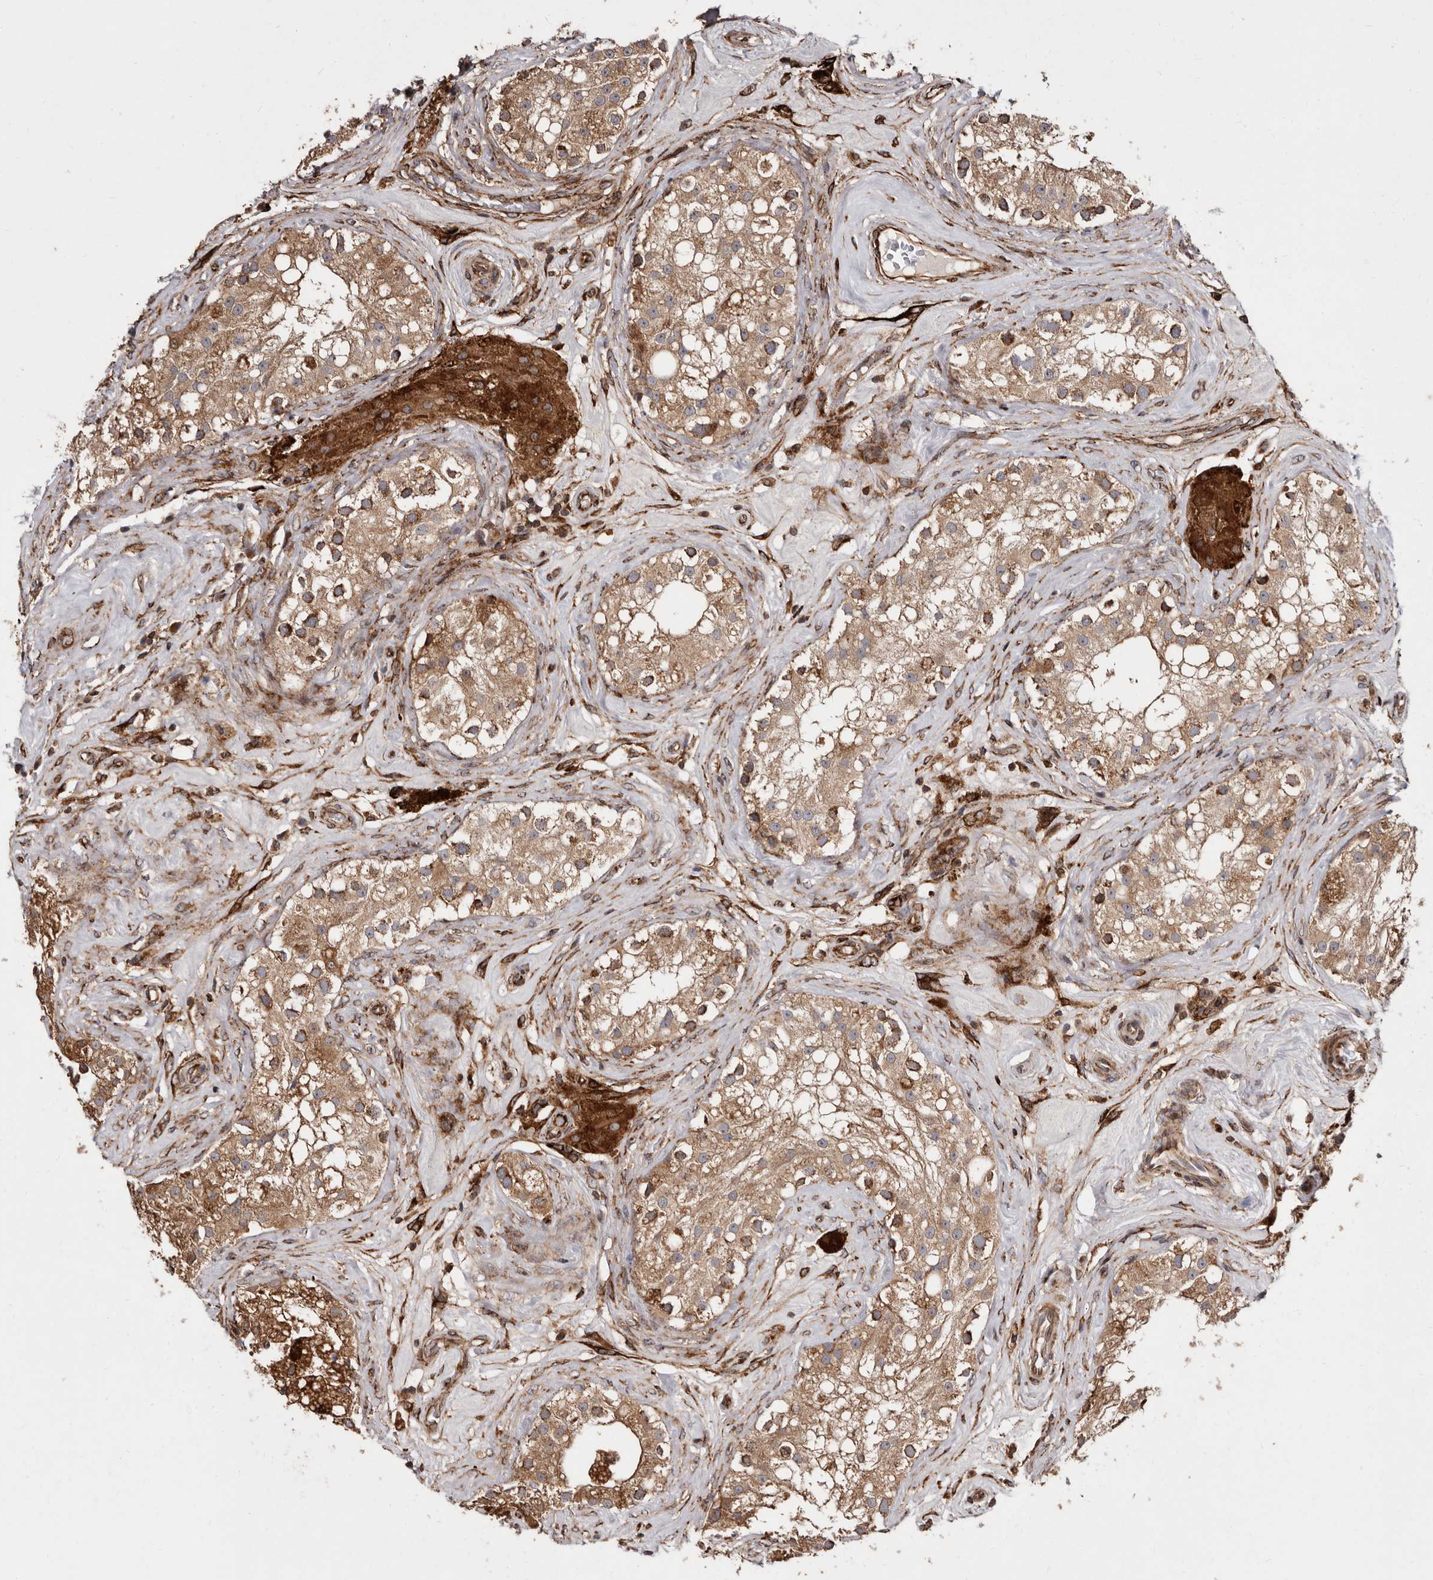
{"staining": {"intensity": "moderate", "quantity": ">75%", "location": "cytoplasmic/membranous"}, "tissue": "testis", "cell_type": "Cells in seminiferous ducts", "image_type": "normal", "snomed": [{"axis": "morphology", "description": "Normal tissue, NOS"}, {"axis": "topography", "description": "Testis"}], "caption": "IHC (DAB (3,3'-diaminobenzidine)) staining of unremarkable testis shows moderate cytoplasmic/membranous protein expression in approximately >75% of cells in seminiferous ducts. The staining is performed using DAB brown chromogen to label protein expression. The nuclei are counter-stained blue using hematoxylin.", "gene": "FLAD1", "patient": {"sex": "male", "age": 84}}